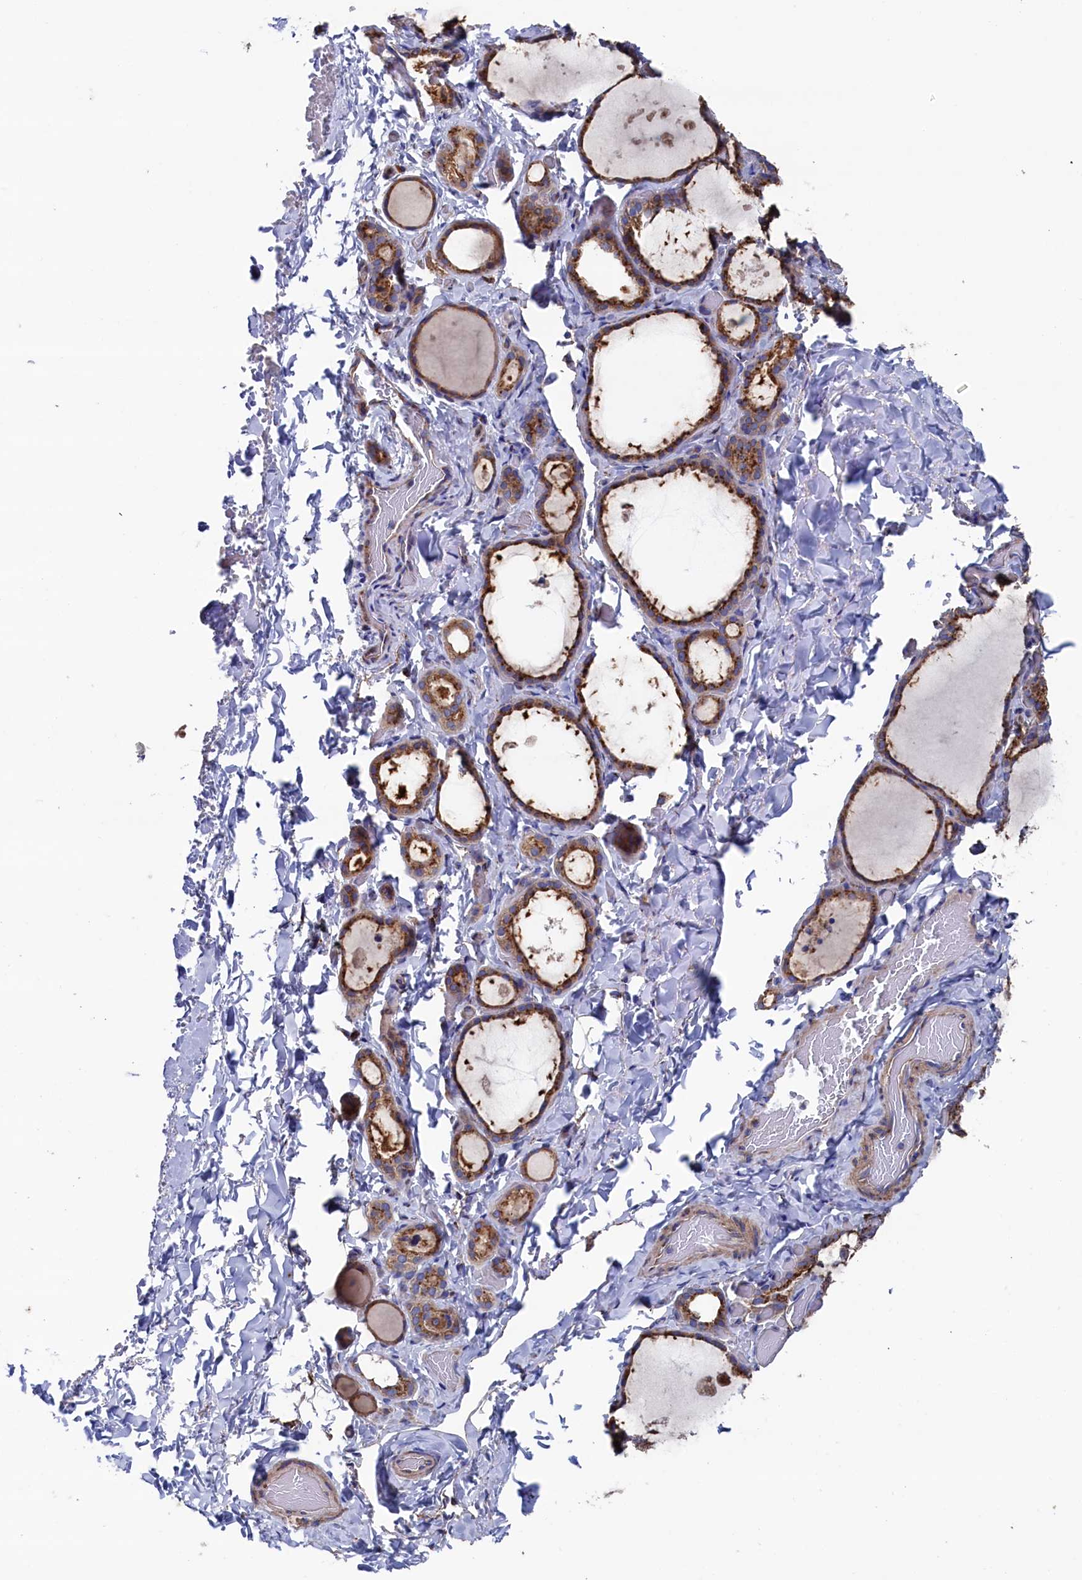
{"staining": {"intensity": "moderate", "quantity": ">75%", "location": "cytoplasmic/membranous"}, "tissue": "thyroid gland", "cell_type": "Glandular cells", "image_type": "normal", "snomed": [{"axis": "morphology", "description": "Normal tissue, NOS"}, {"axis": "topography", "description": "Thyroid gland"}], "caption": "High-magnification brightfield microscopy of normal thyroid gland stained with DAB (brown) and counterstained with hematoxylin (blue). glandular cells exhibit moderate cytoplasmic/membranous staining is appreciated in about>75% of cells.", "gene": "PRRC1", "patient": {"sex": "female", "age": 44}}